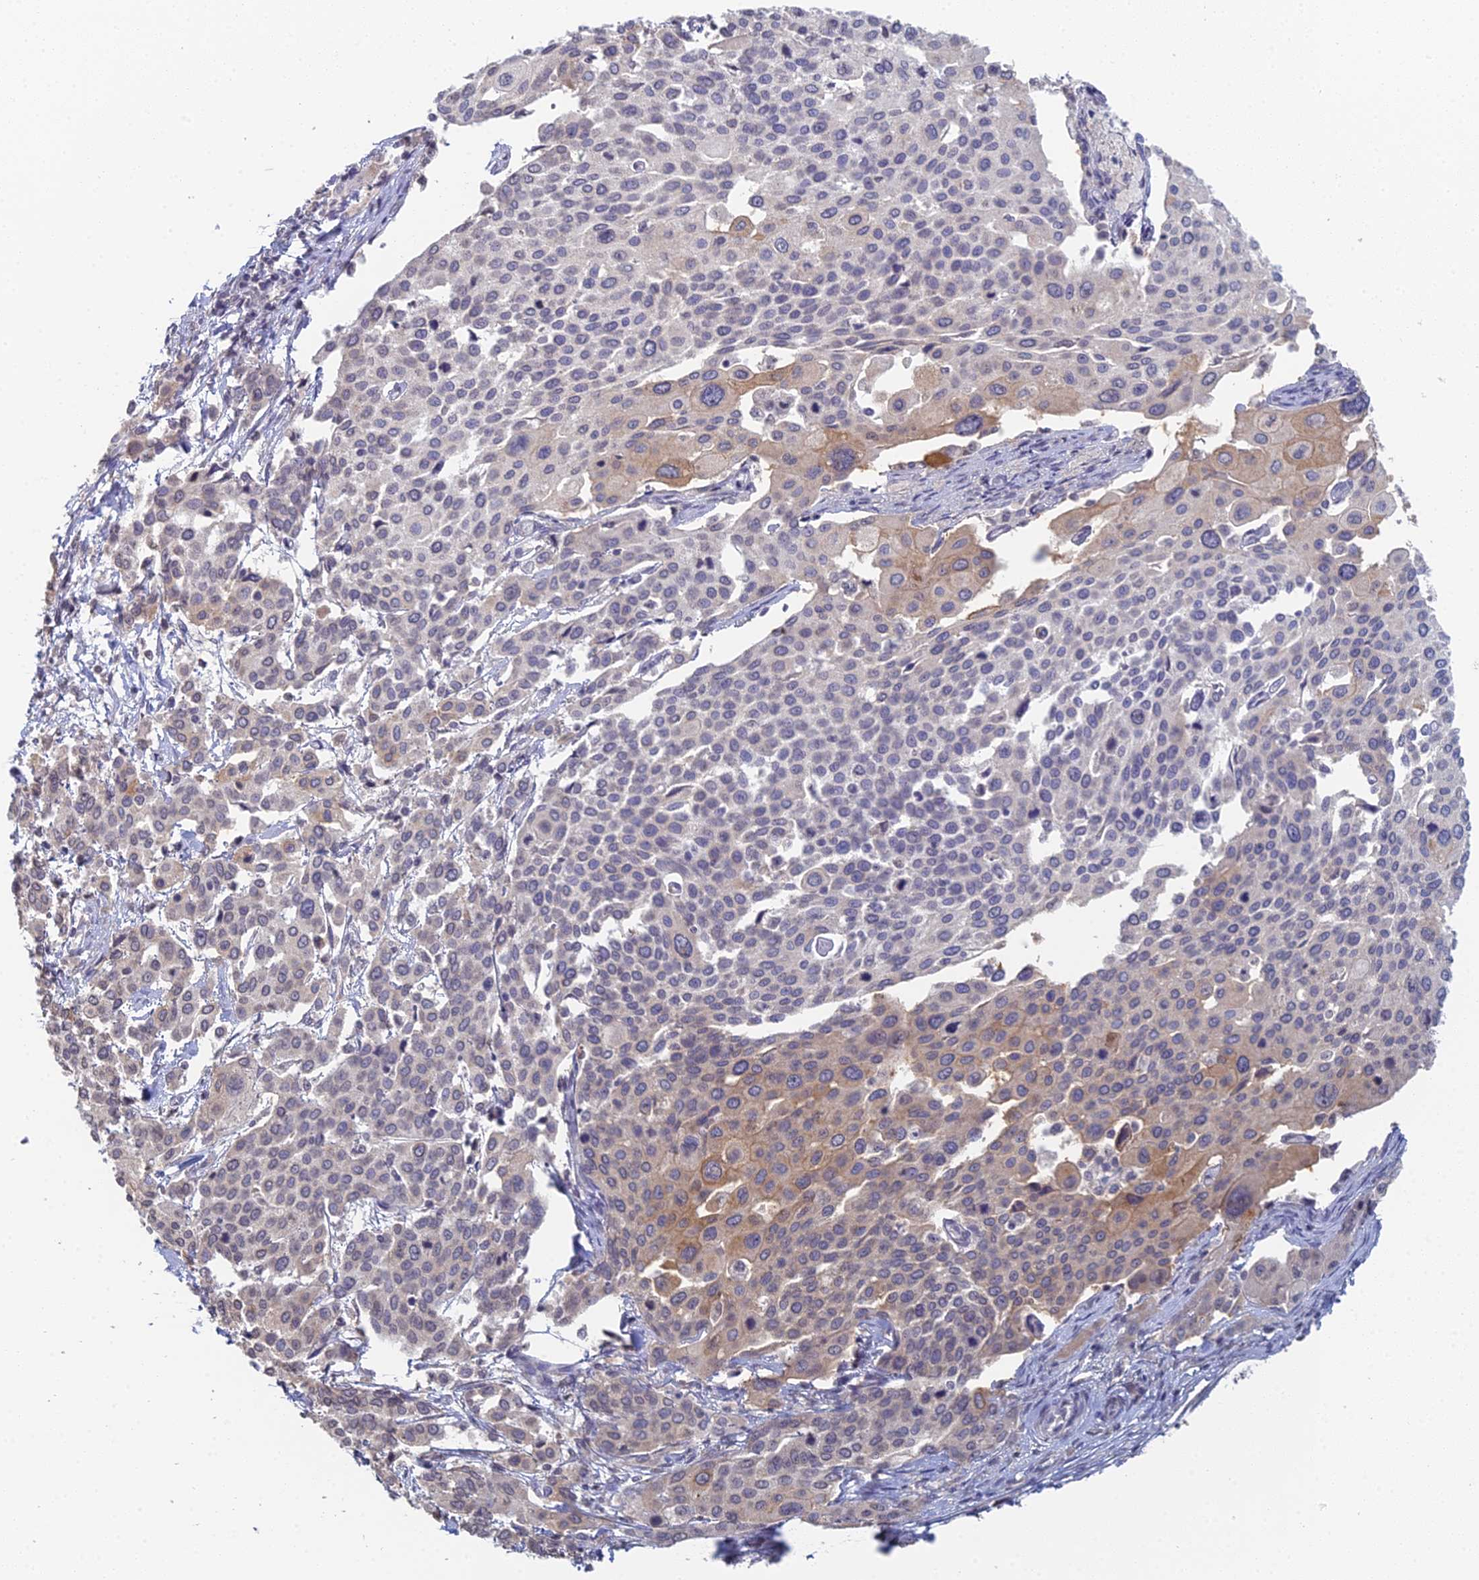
{"staining": {"intensity": "negative", "quantity": "none", "location": "none"}, "tissue": "cervical cancer", "cell_type": "Tumor cells", "image_type": "cancer", "snomed": [{"axis": "morphology", "description": "Squamous cell carcinoma, NOS"}, {"axis": "topography", "description": "Cervix"}], "caption": "High magnification brightfield microscopy of cervical squamous cell carcinoma stained with DAB (3,3'-diaminobenzidine) (brown) and counterstained with hematoxylin (blue): tumor cells show no significant expression.", "gene": "PRR22", "patient": {"sex": "female", "age": 44}}